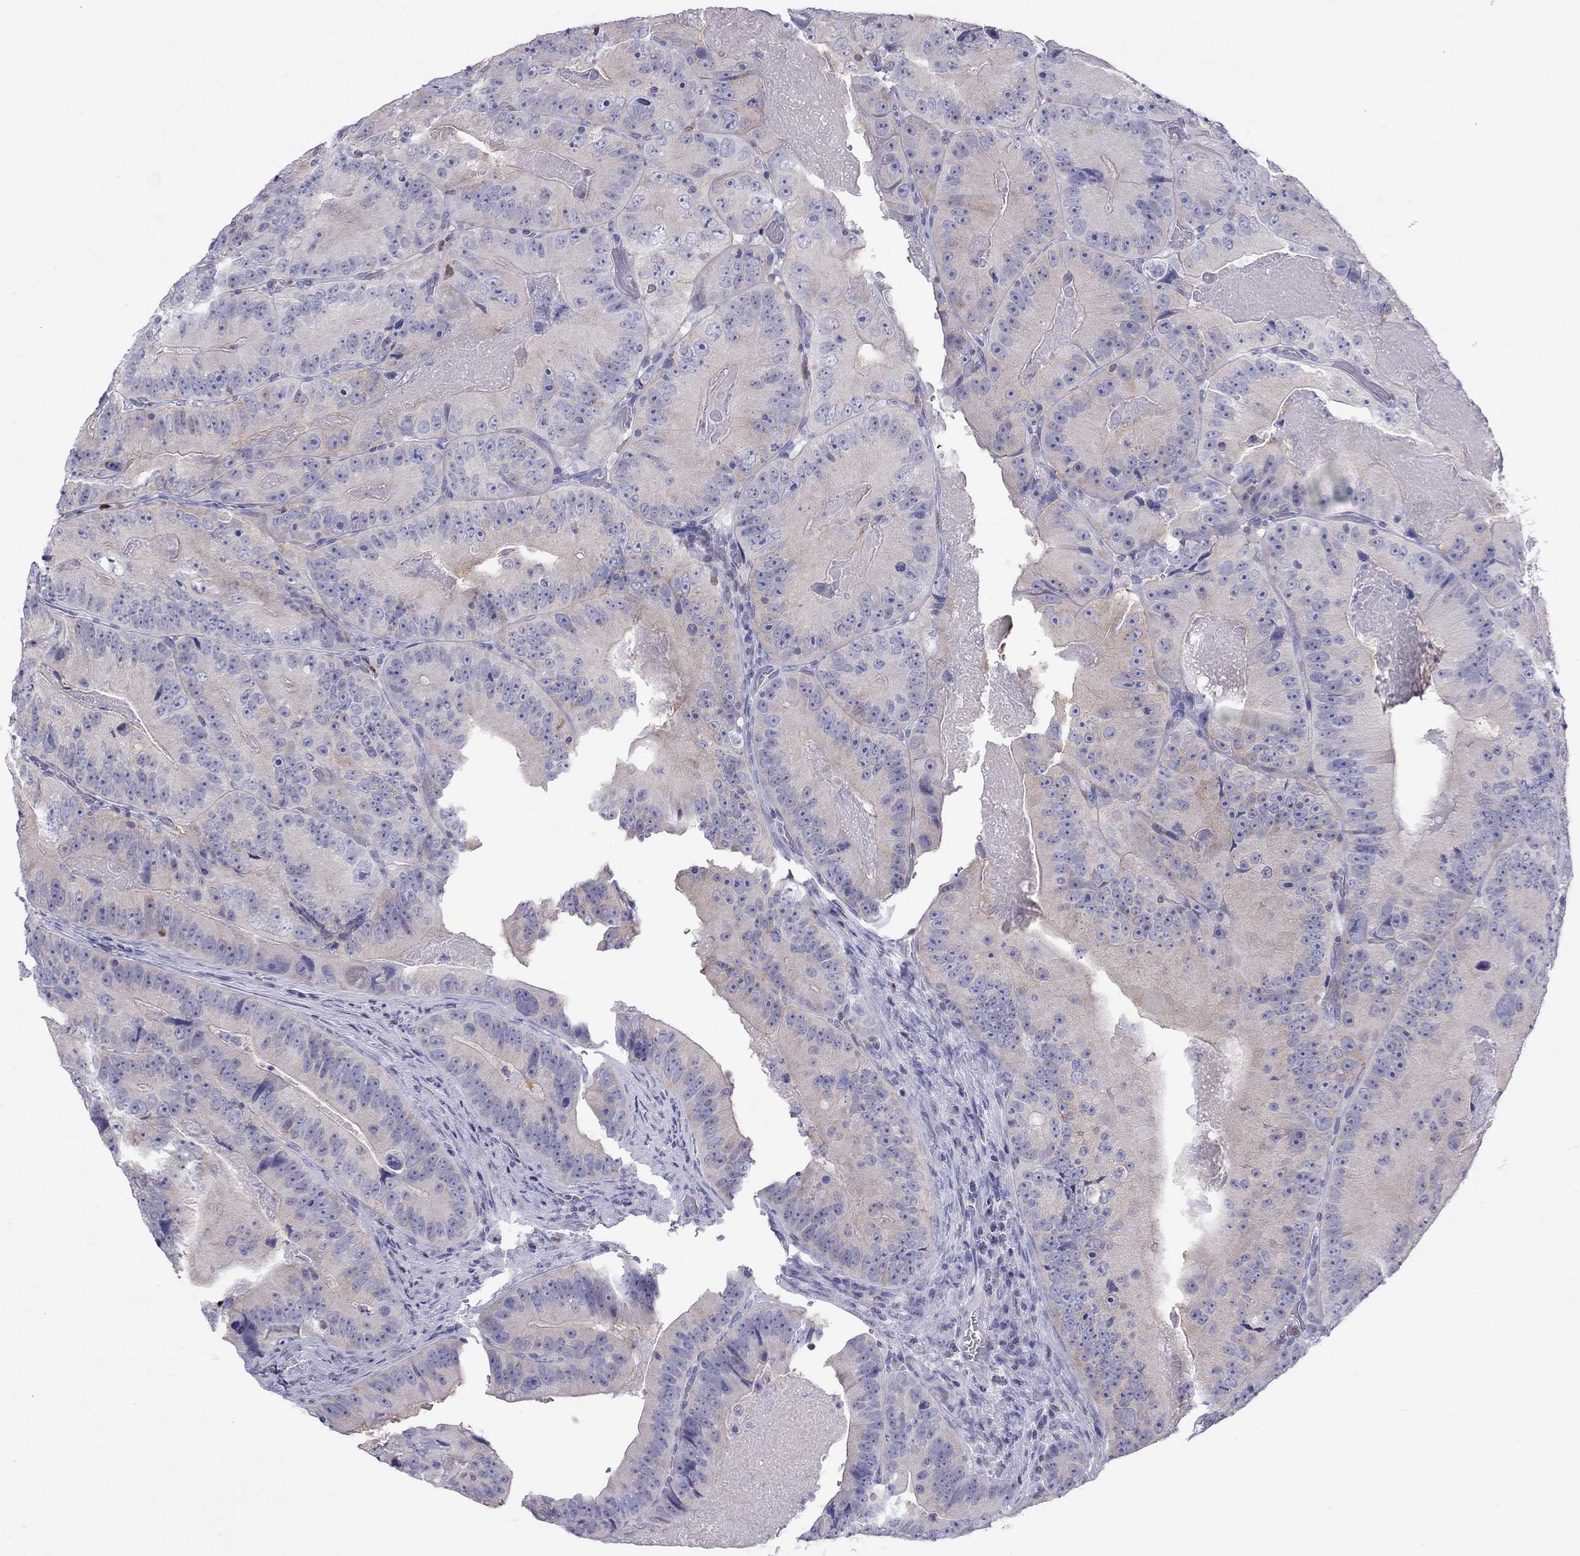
{"staining": {"intensity": "weak", "quantity": "<25%", "location": "cytoplasmic/membranous"}, "tissue": "colorectal cancer", "cell_type": "Tumor cells", "image_type": "cancer", "snomed": [{"axis": "morphology", "description": "Adenocarcinoma, NOS"}, {"axis": "topography", "description": "Colon"}], "caption": "This micrograph is of adenocarcinoma (colorectal) stained with immunohistochemistry to label a protein in brown with the nuclei are counter-stained blue. There is no expression in tumor cells. (Immunohistochemistry, brightfield microscopy, high magnification).", "gene": "STAG3", "patient": {"sex": "female", "age": 86}}